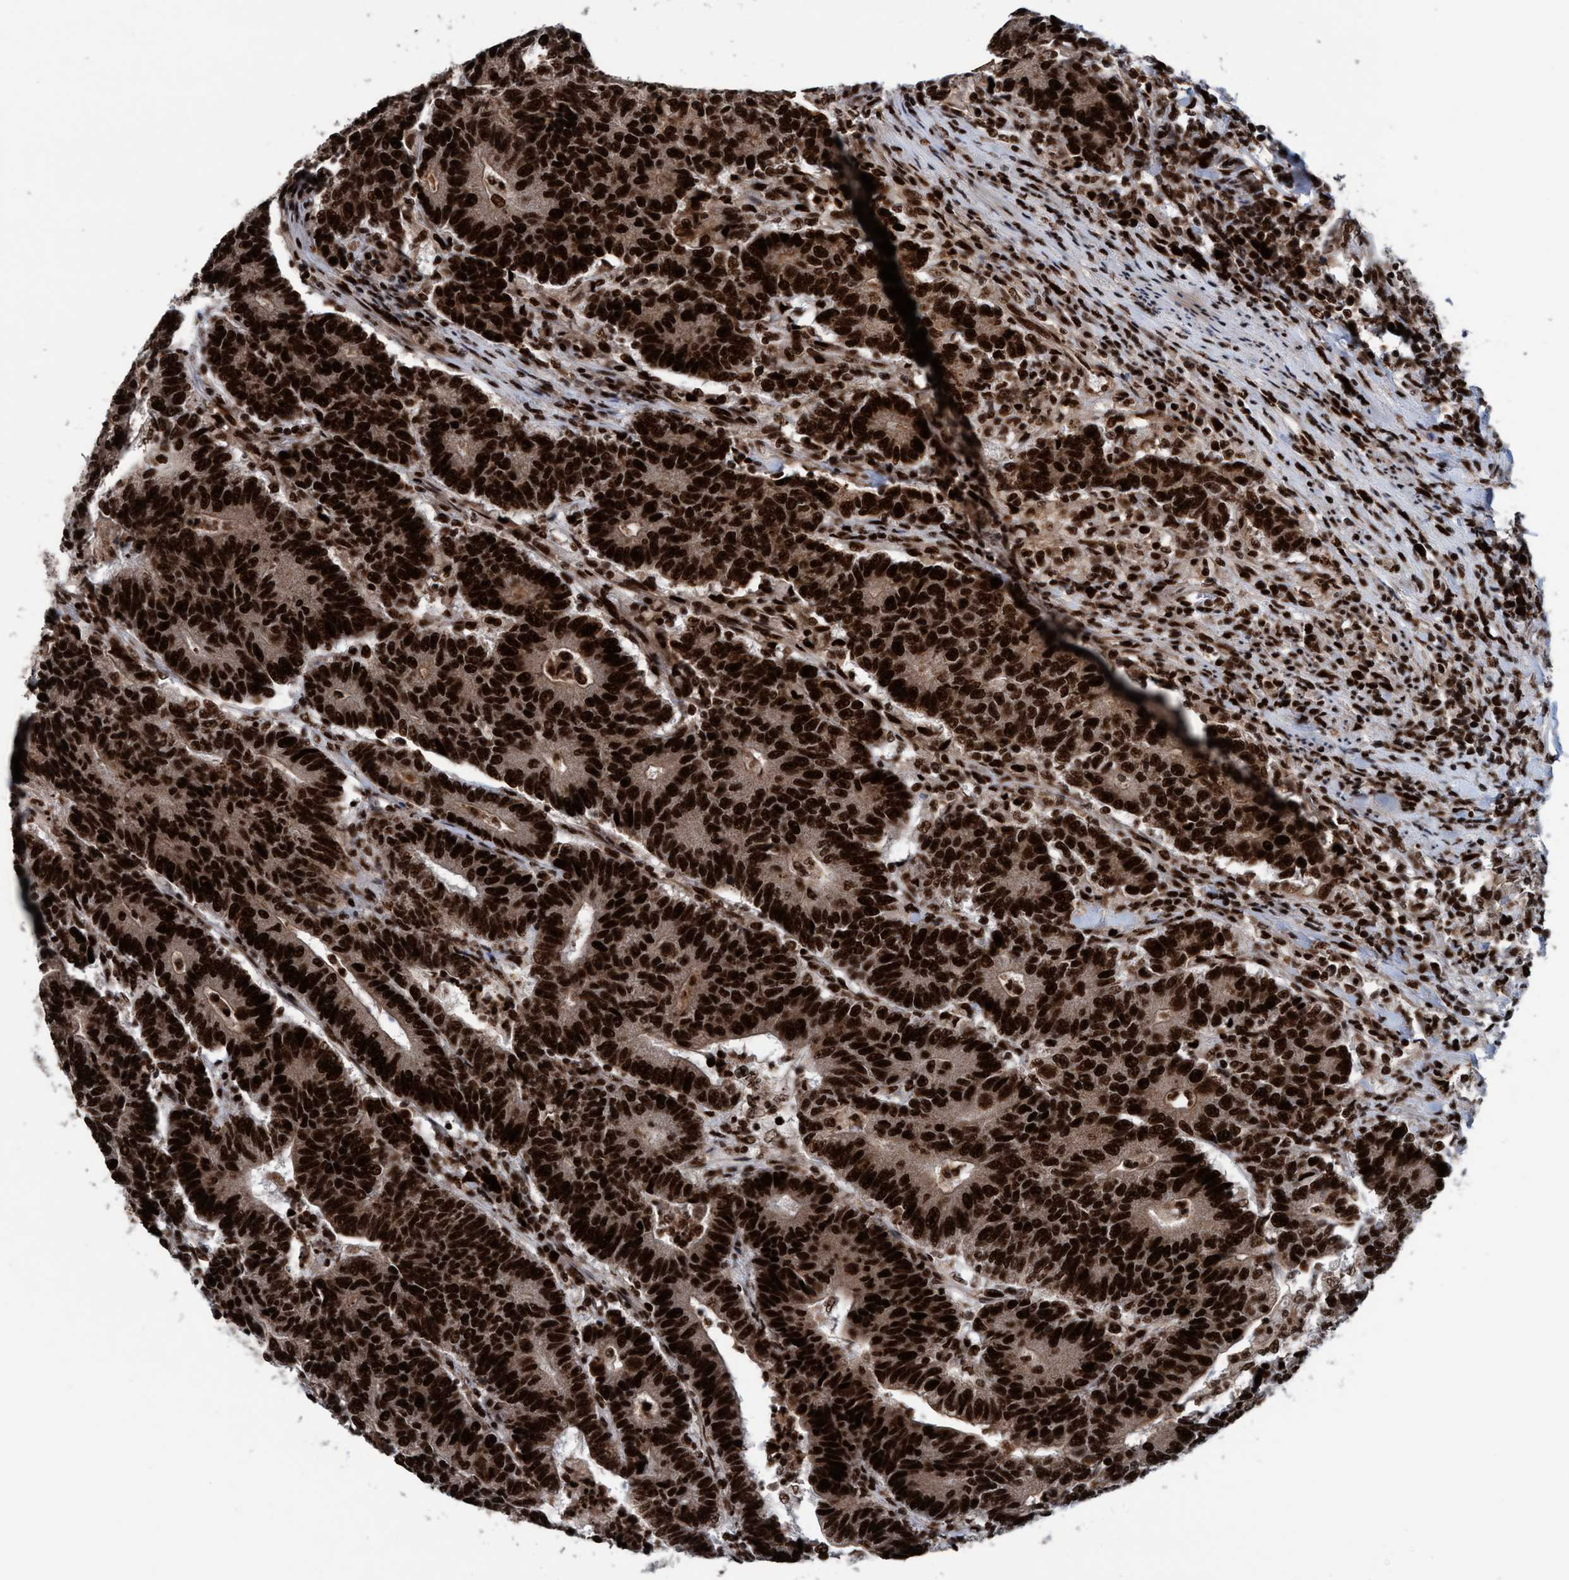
{"staining": {"intensity": "strong", "quantity": ">75%", "location": "cytoplasmic/membranous,nuclear"}, "tissue": "colorectal cancer", "cell_type": "Tumor cells", "image_type": "cancer", "snomed": [{"axis": "morphology", "description": "Normal tissue, NOS"}, {"axis": "morphology", "description": "Adenocarcinoma, NOS"}, {"axis": "topography", "description": "Colon"}], "caption": "Protein positivity by IHC reveals strong cytoplasmic/membranous and nuclear positivity in approximately >75% of tumor cells in adenocarcinoma (colorectal). (IHC, brightfield microscopy, high magnification).", "gene": "TOPBP1", "patient": {"sex": "female", "age": 75}}